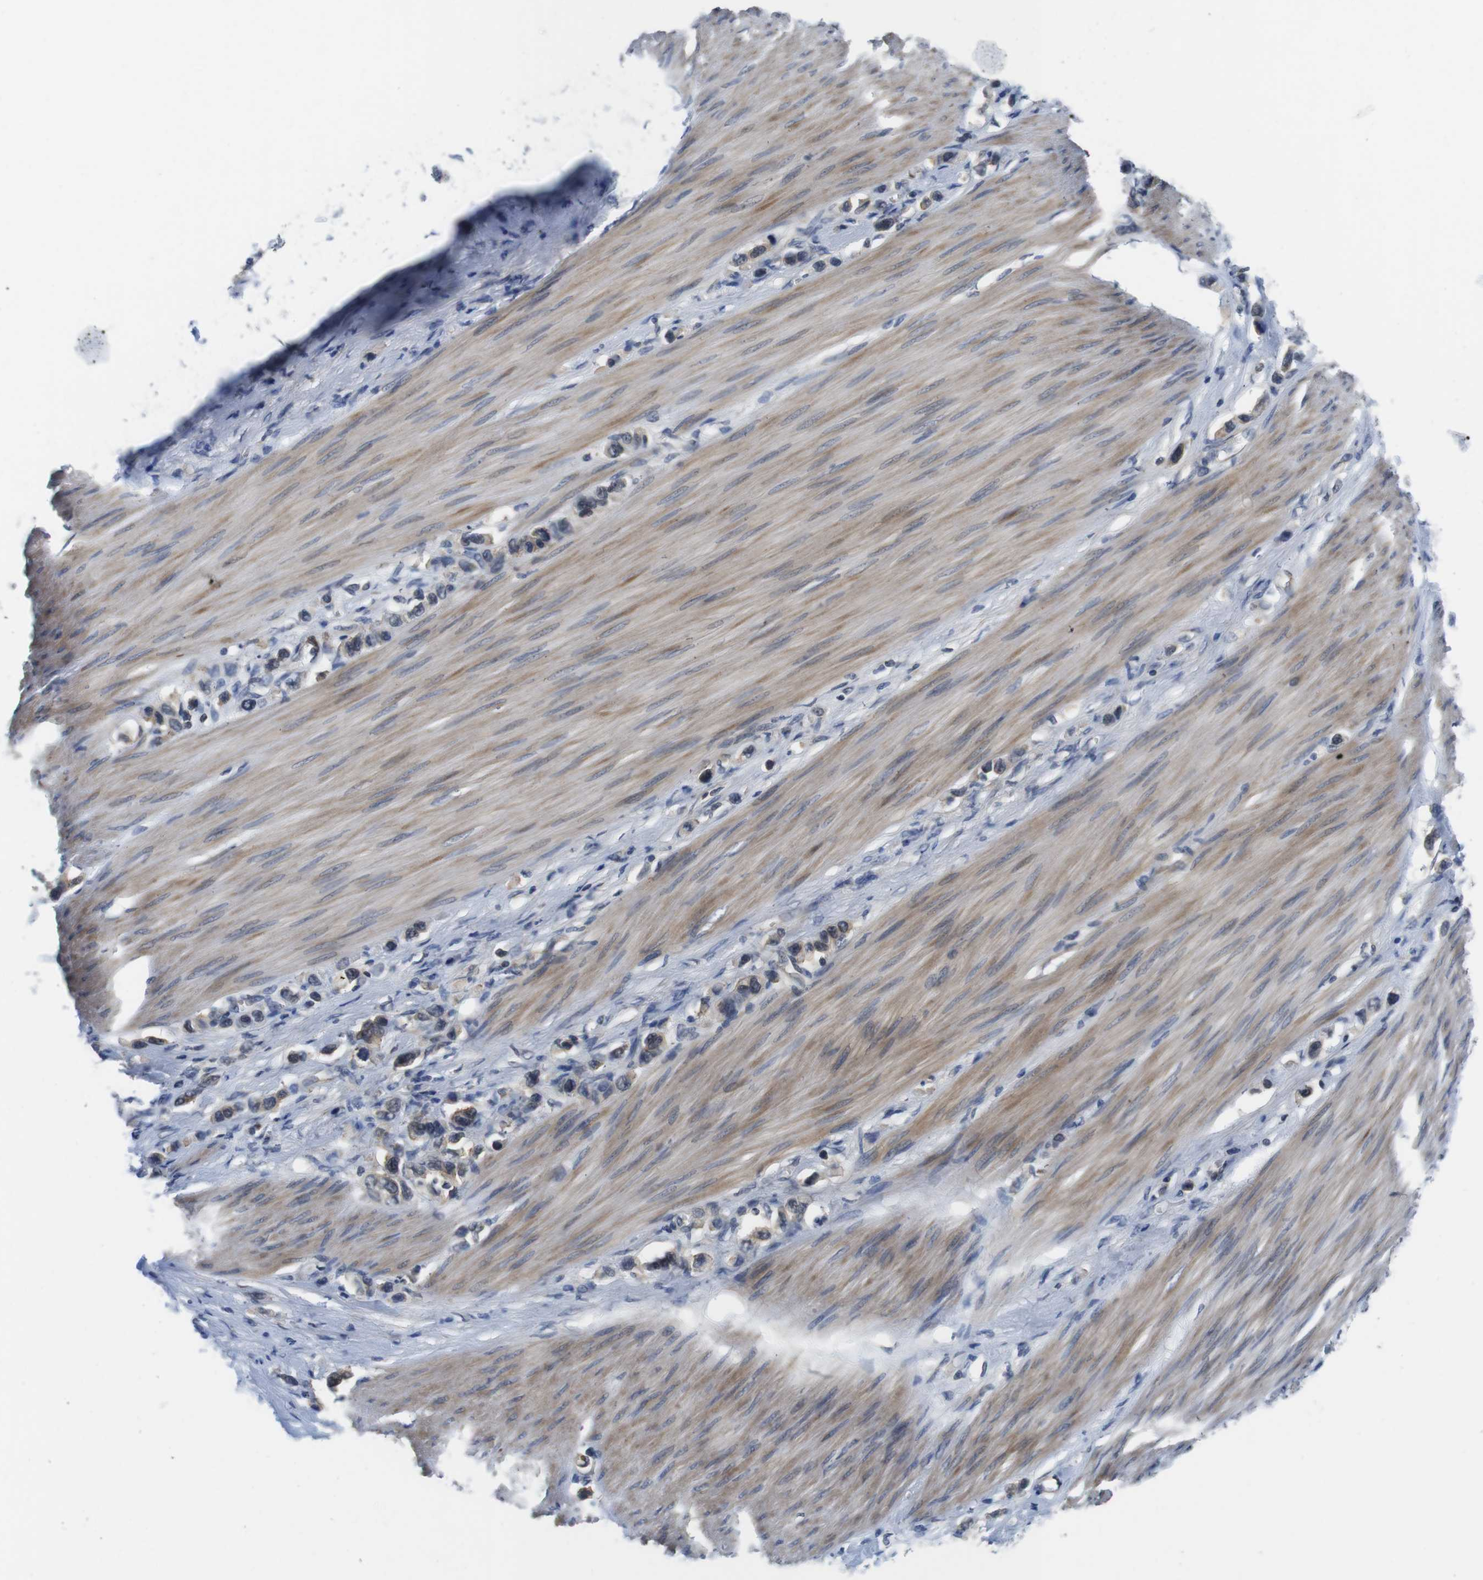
{"staining": {"intensity": "weak", "quantity": "25%-75%", "location": "cytoplasmic/membranous"}, "tissue": "stomach cancer", "cell_type": "Tumor cells", "image_type": "cancer", "snomed": [{"axis": "morphology", "description": "Adenocarcinoma, NOS"}, {"axis": "topography", "description": "Stomach"}], "caption": "Tumor cells exhibit low levels of weak cytoplasmic/membranous staining in about 25%-75% of cells in adenocarcinoma (stomach).", "gene": "FADD", "patient": {"sex": "female", "age": 65}}